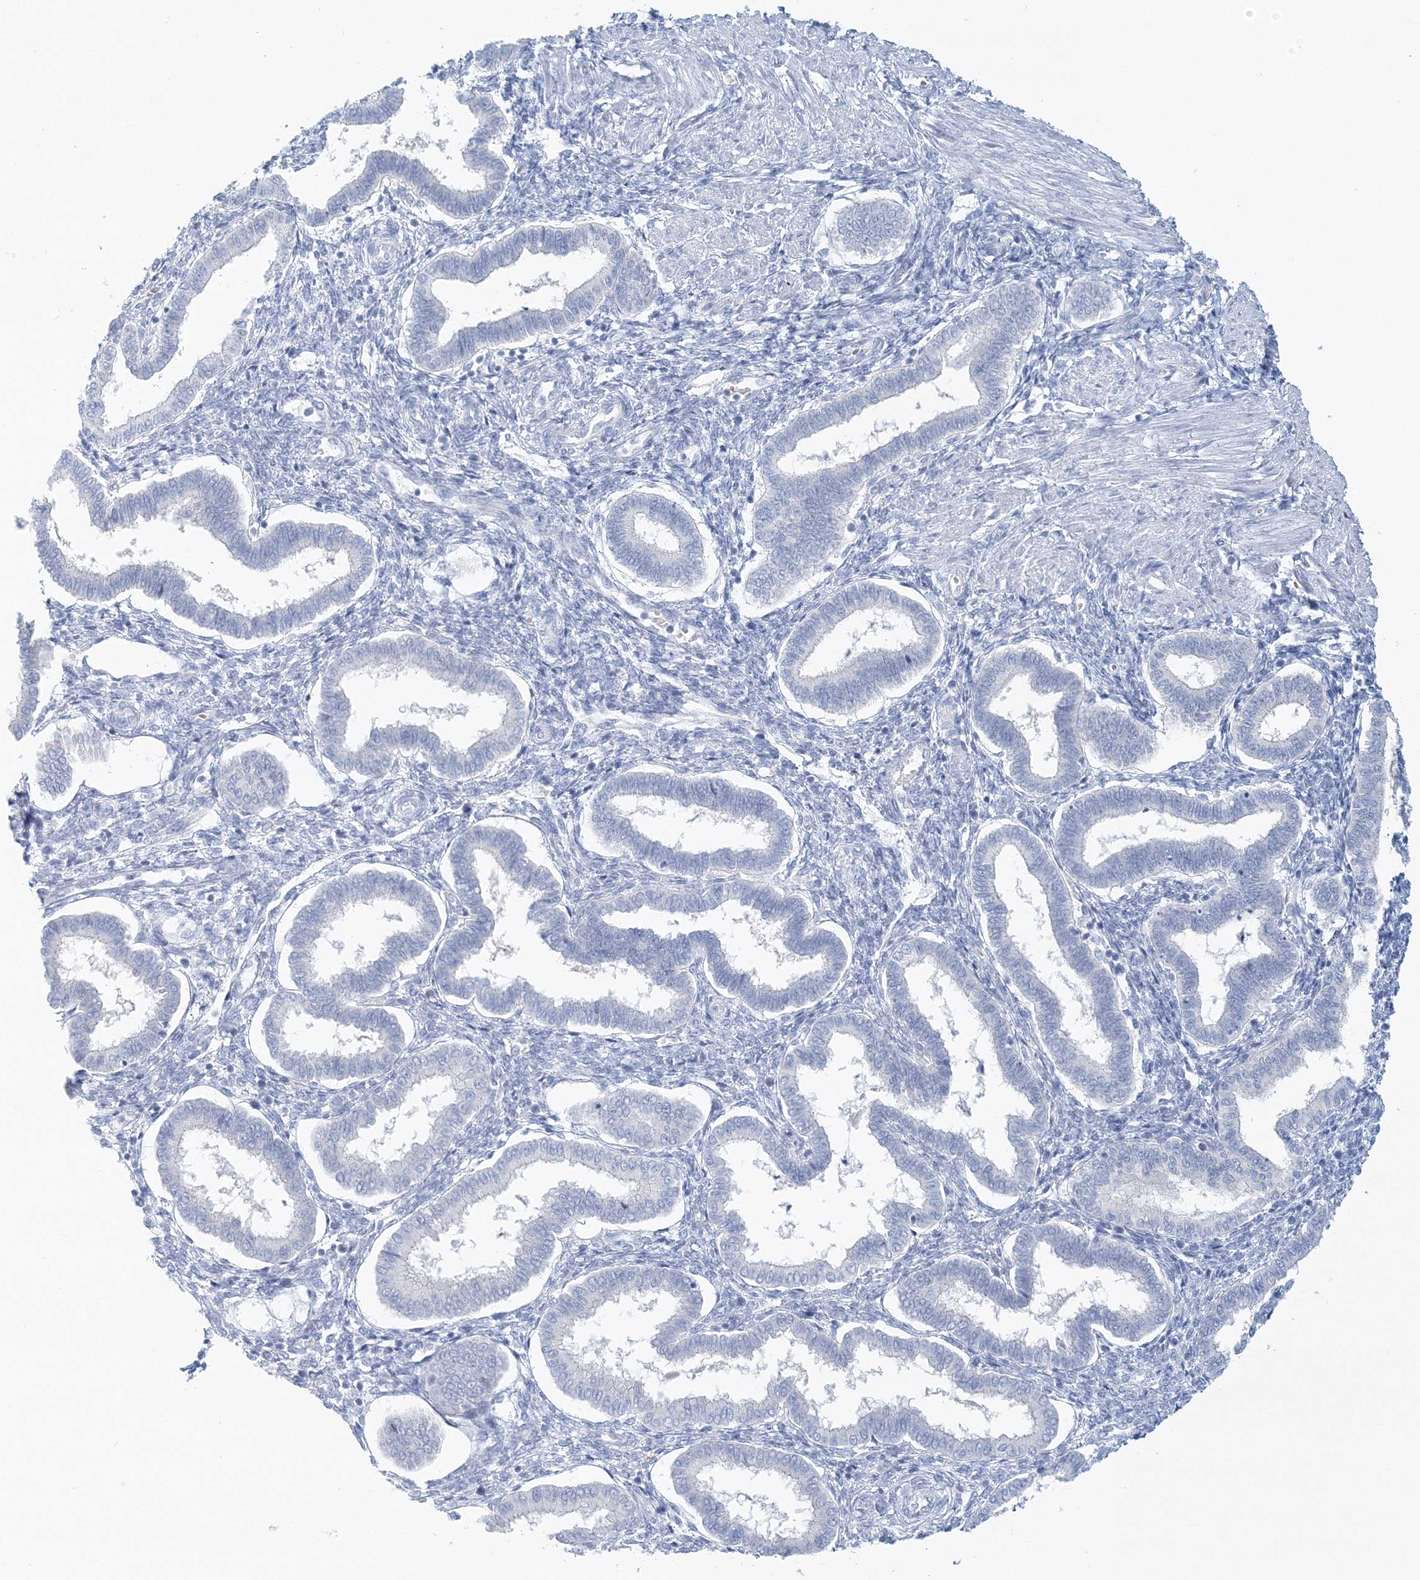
{"staining": {"intensity": "negative", "quantity": "none", "location": "none"}, "tissue": "endometrium", "cell_type": "Cells in endometrial stroma", "image_type": "normal", "snomed": [{"axis": "morphology", "description": "Normal tissue, NOS"}, {"axis": "topography", "description": "Endometrium"}], "caption": "This photomicrograph is of benign endometrium stained with immunohistochemistry to label a protein in brown with the nuclei are counter-stained blue. There is no staining in cells in endometrial stroma.", "gene": "VILL", "patient": {"sex": "female", "age": 24}}